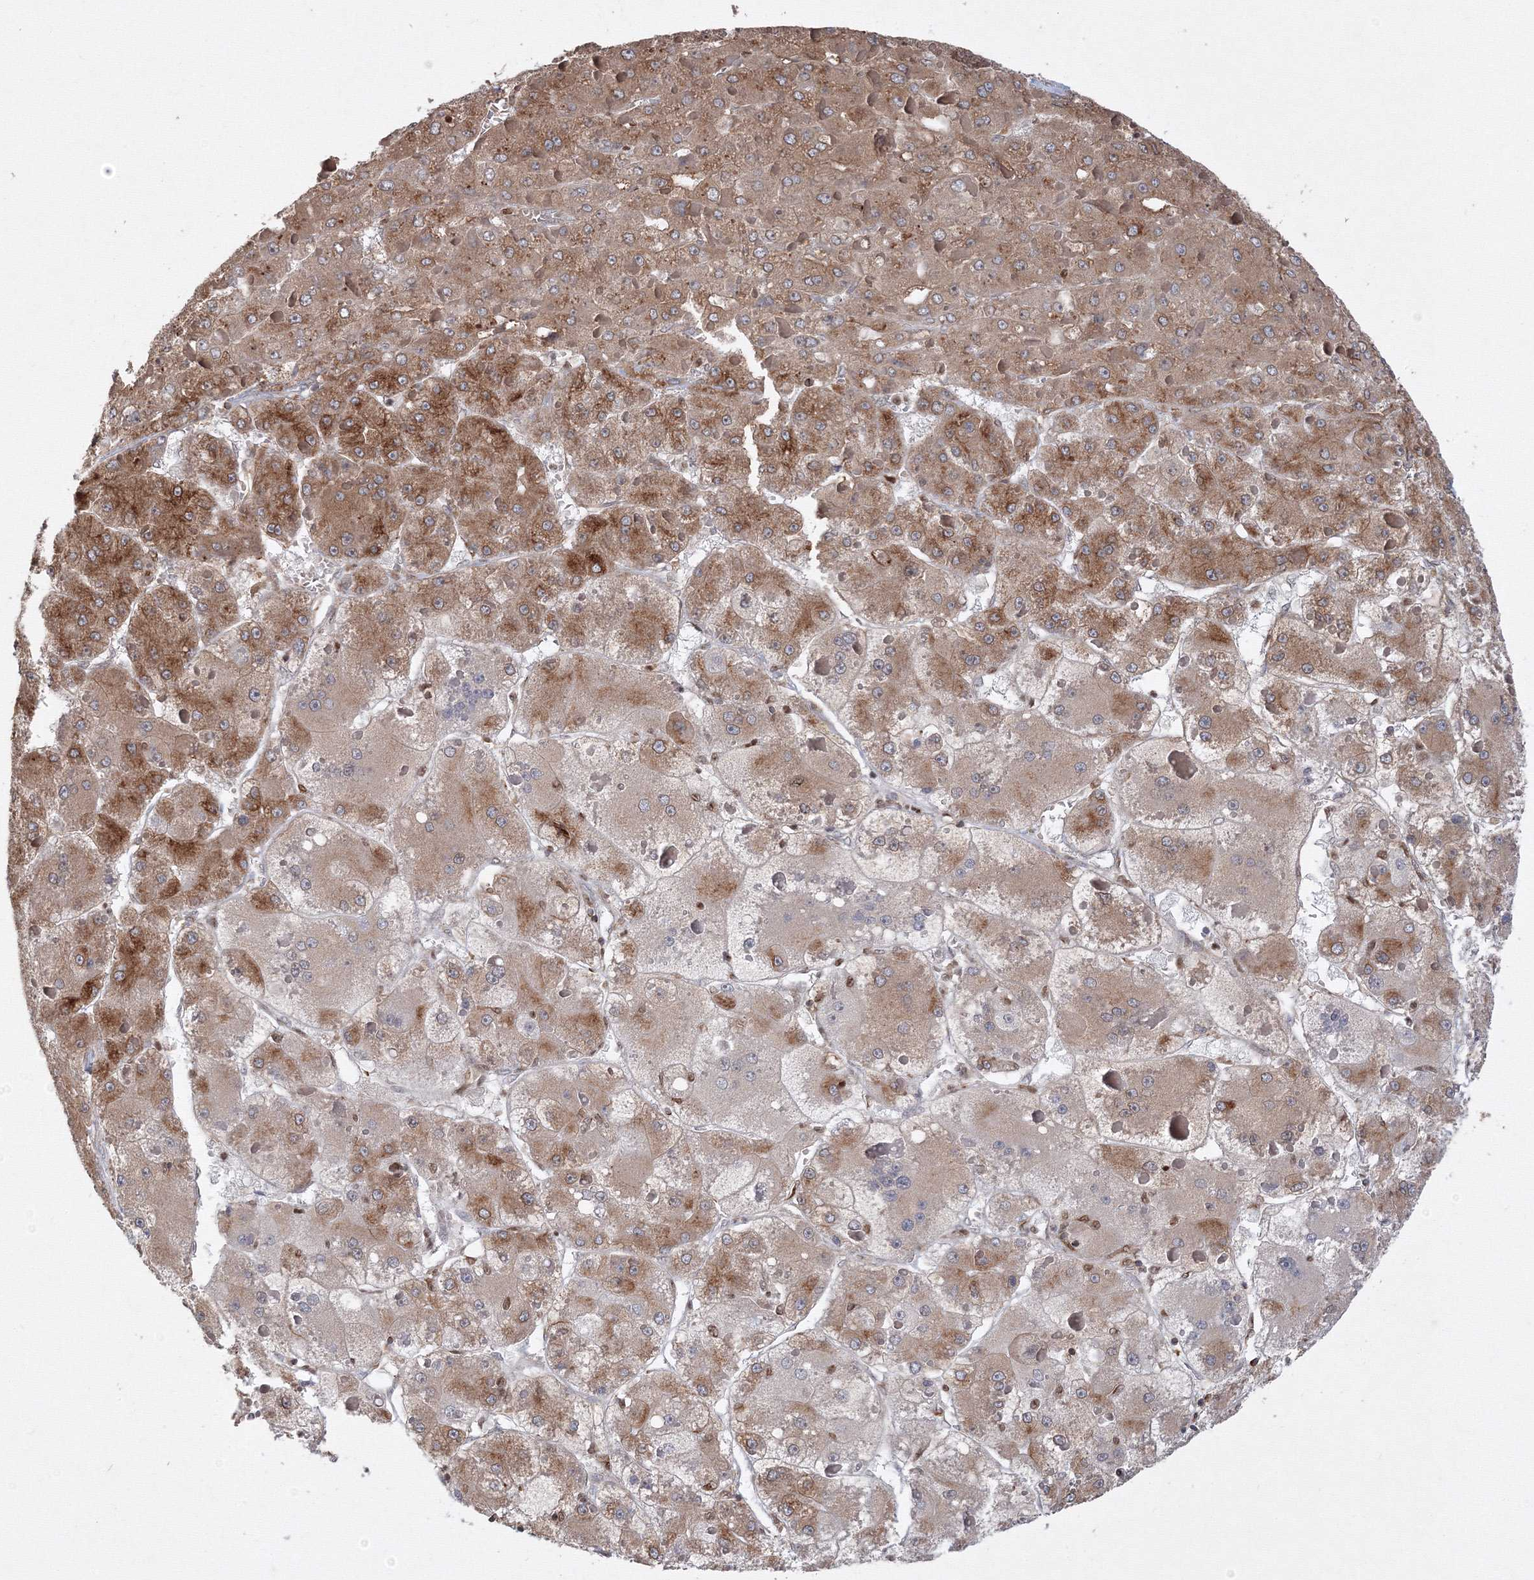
{"staining": {"intensity": "moderate", "quantity": ">75%", "location": "cytoplasmic/membranous"}, "tissue": "liver cancer", "cell_type": "Tumor cells", "image_type": "cancer", "snomed": [{"axis": "morphology", "description": "Carcinoma, Hepatocellular, NOS"}, {"axis": "topography", "description": "Liver"}], "caption": "Immunohistochemical staining of human hepatocellular carcinoma (liver) shows medium levels of moderate cytoplasmic/membranous protein positivity in approximately >75% of tumor cells.", "gene": "TMEM50B", "patient": {"sex": "female", "age": 73}}